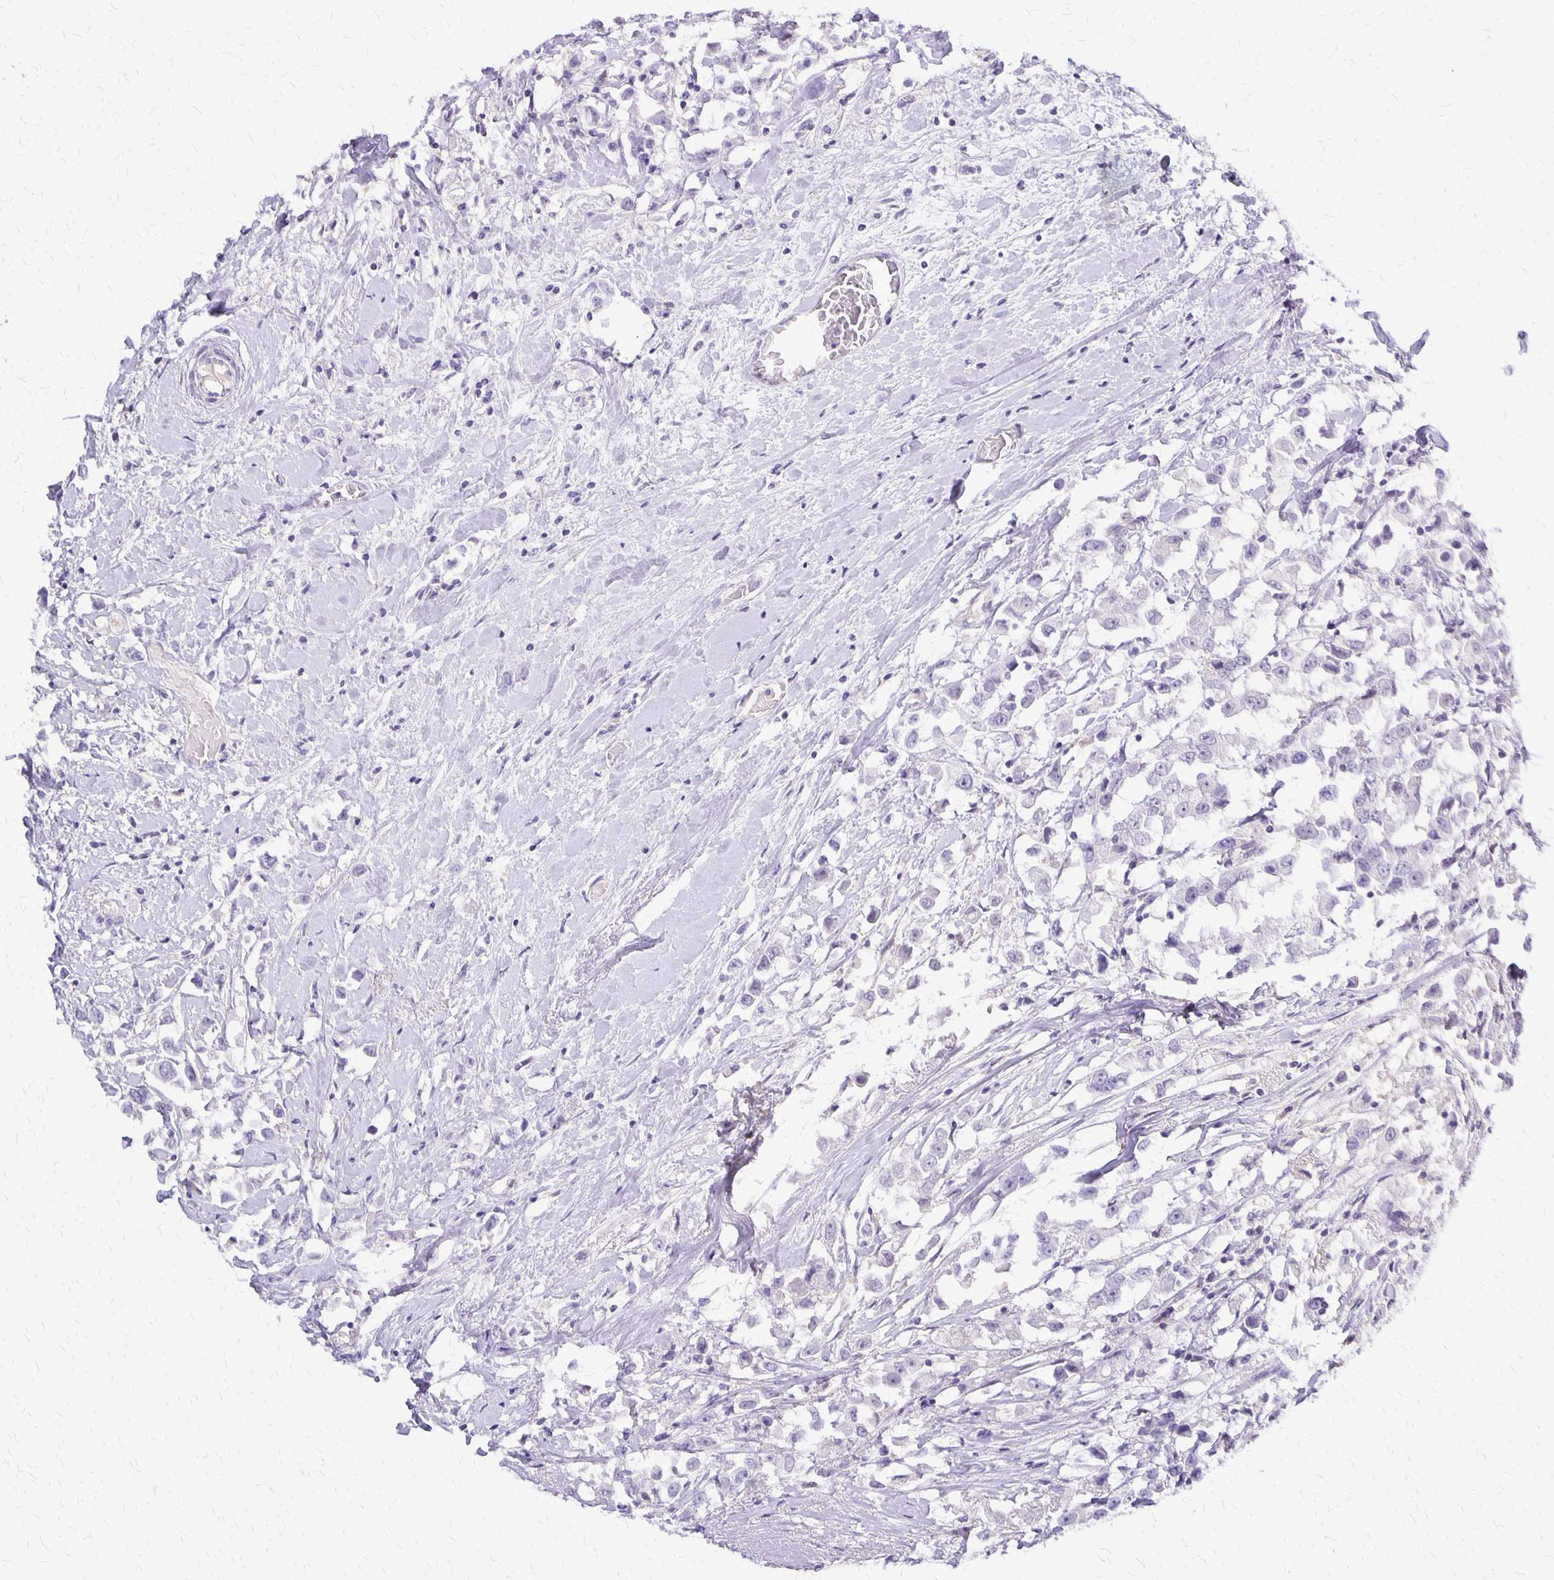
{"staining": {"intensity": "negative", "quantity": "none", "location": "none"}, "tissue": "breast cancer", "cell_type": "Tumor cells", "image_type": "cancer", "snomed": [{"axis": "morphology", "description": "Duct carcinoma"}, {"axis": "topography", "description": "Breast"}], "caption": "Immunohistochemistry (IHC) micrograph of breast cancer stained for a protein (brown), which exhibits no positivity in tumor cells.", "gene": "SI", "patient": {"sex": "female", "age": 61}}